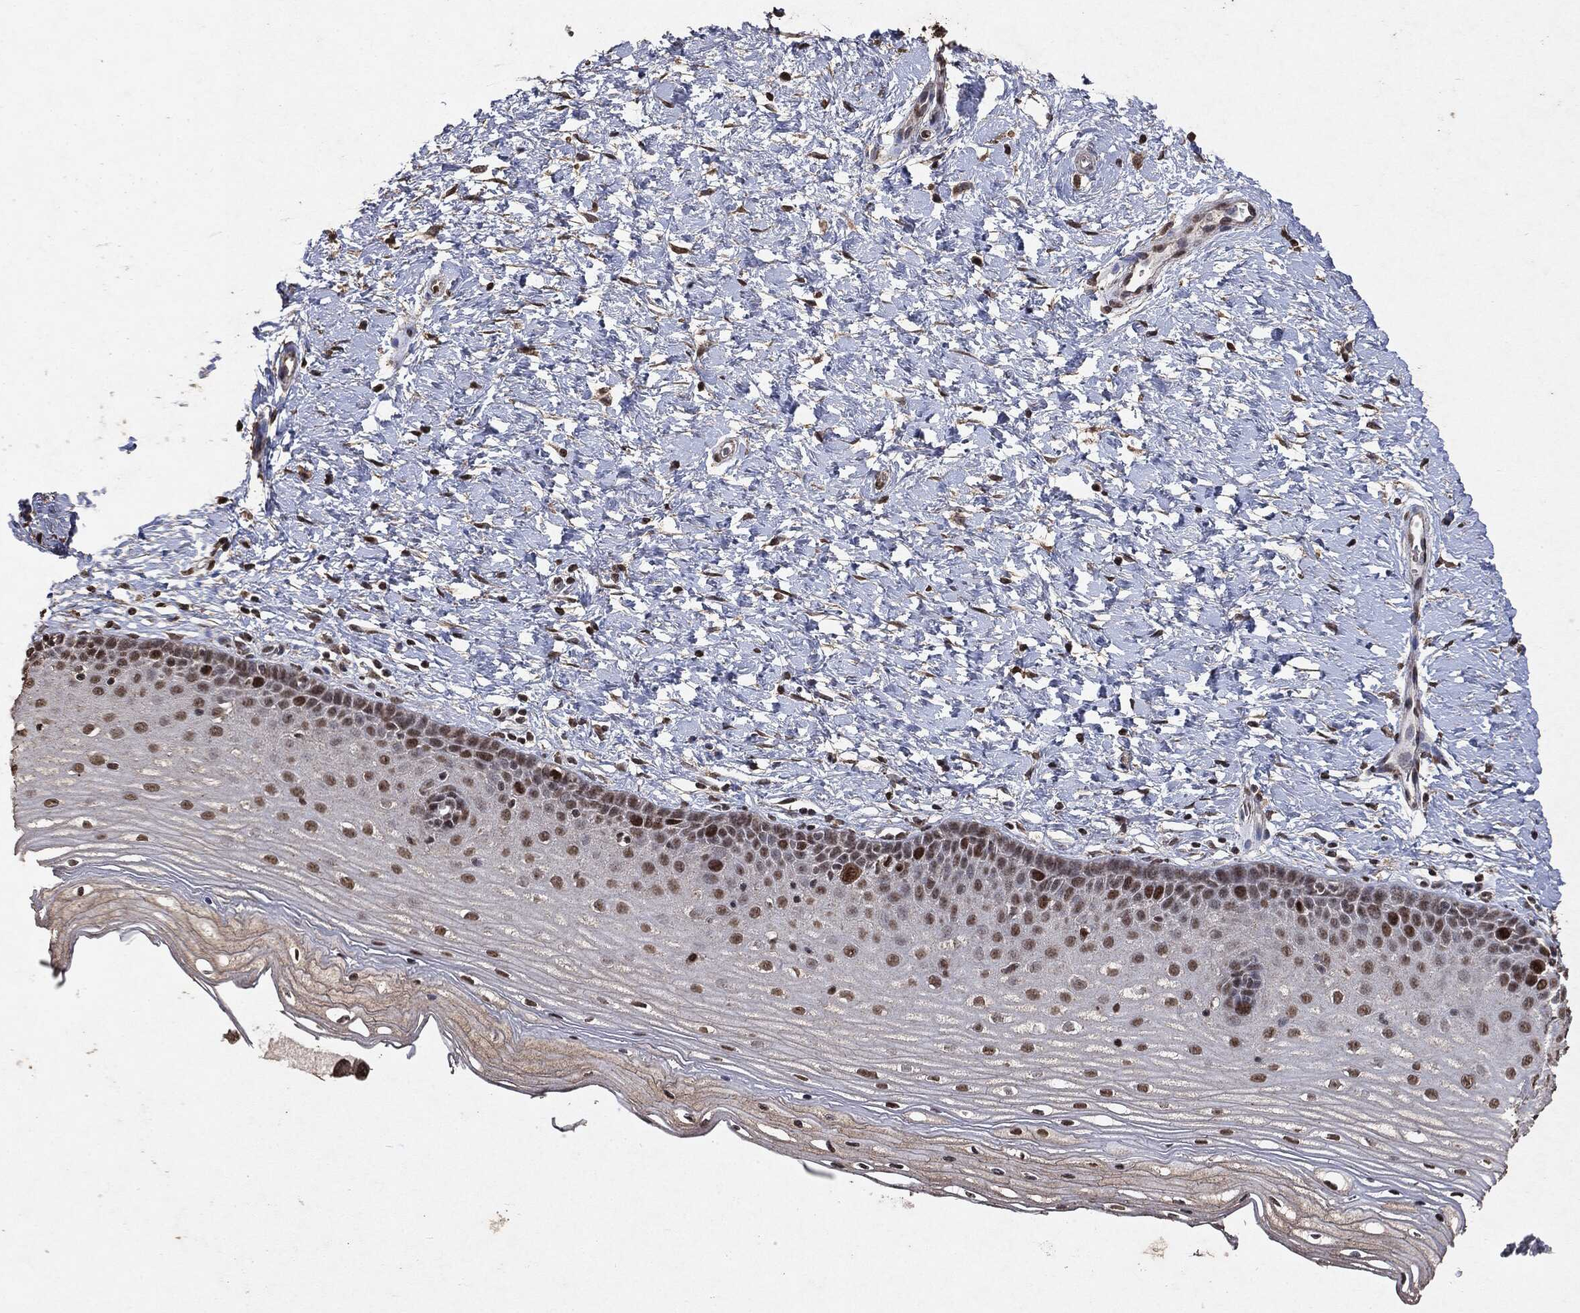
{"staining": {"intensity": "negative", "quantity": "none", "location": "none"}, "tissue": "cervix", "cell_type": "Glandular cells", "image_type": "normal", "snomed": [{"axis": "morphology", "description": "Normal tissue, NOS"}, {"axis": "topography", "description": "Cervix"}], "caption": "This is an immunohistochemistry (IHC) photomicrograph of benign cervix. There is no staining in glandular cells.", "gene": "RAD18", "patient": {"sex": "female", "age": 37}}